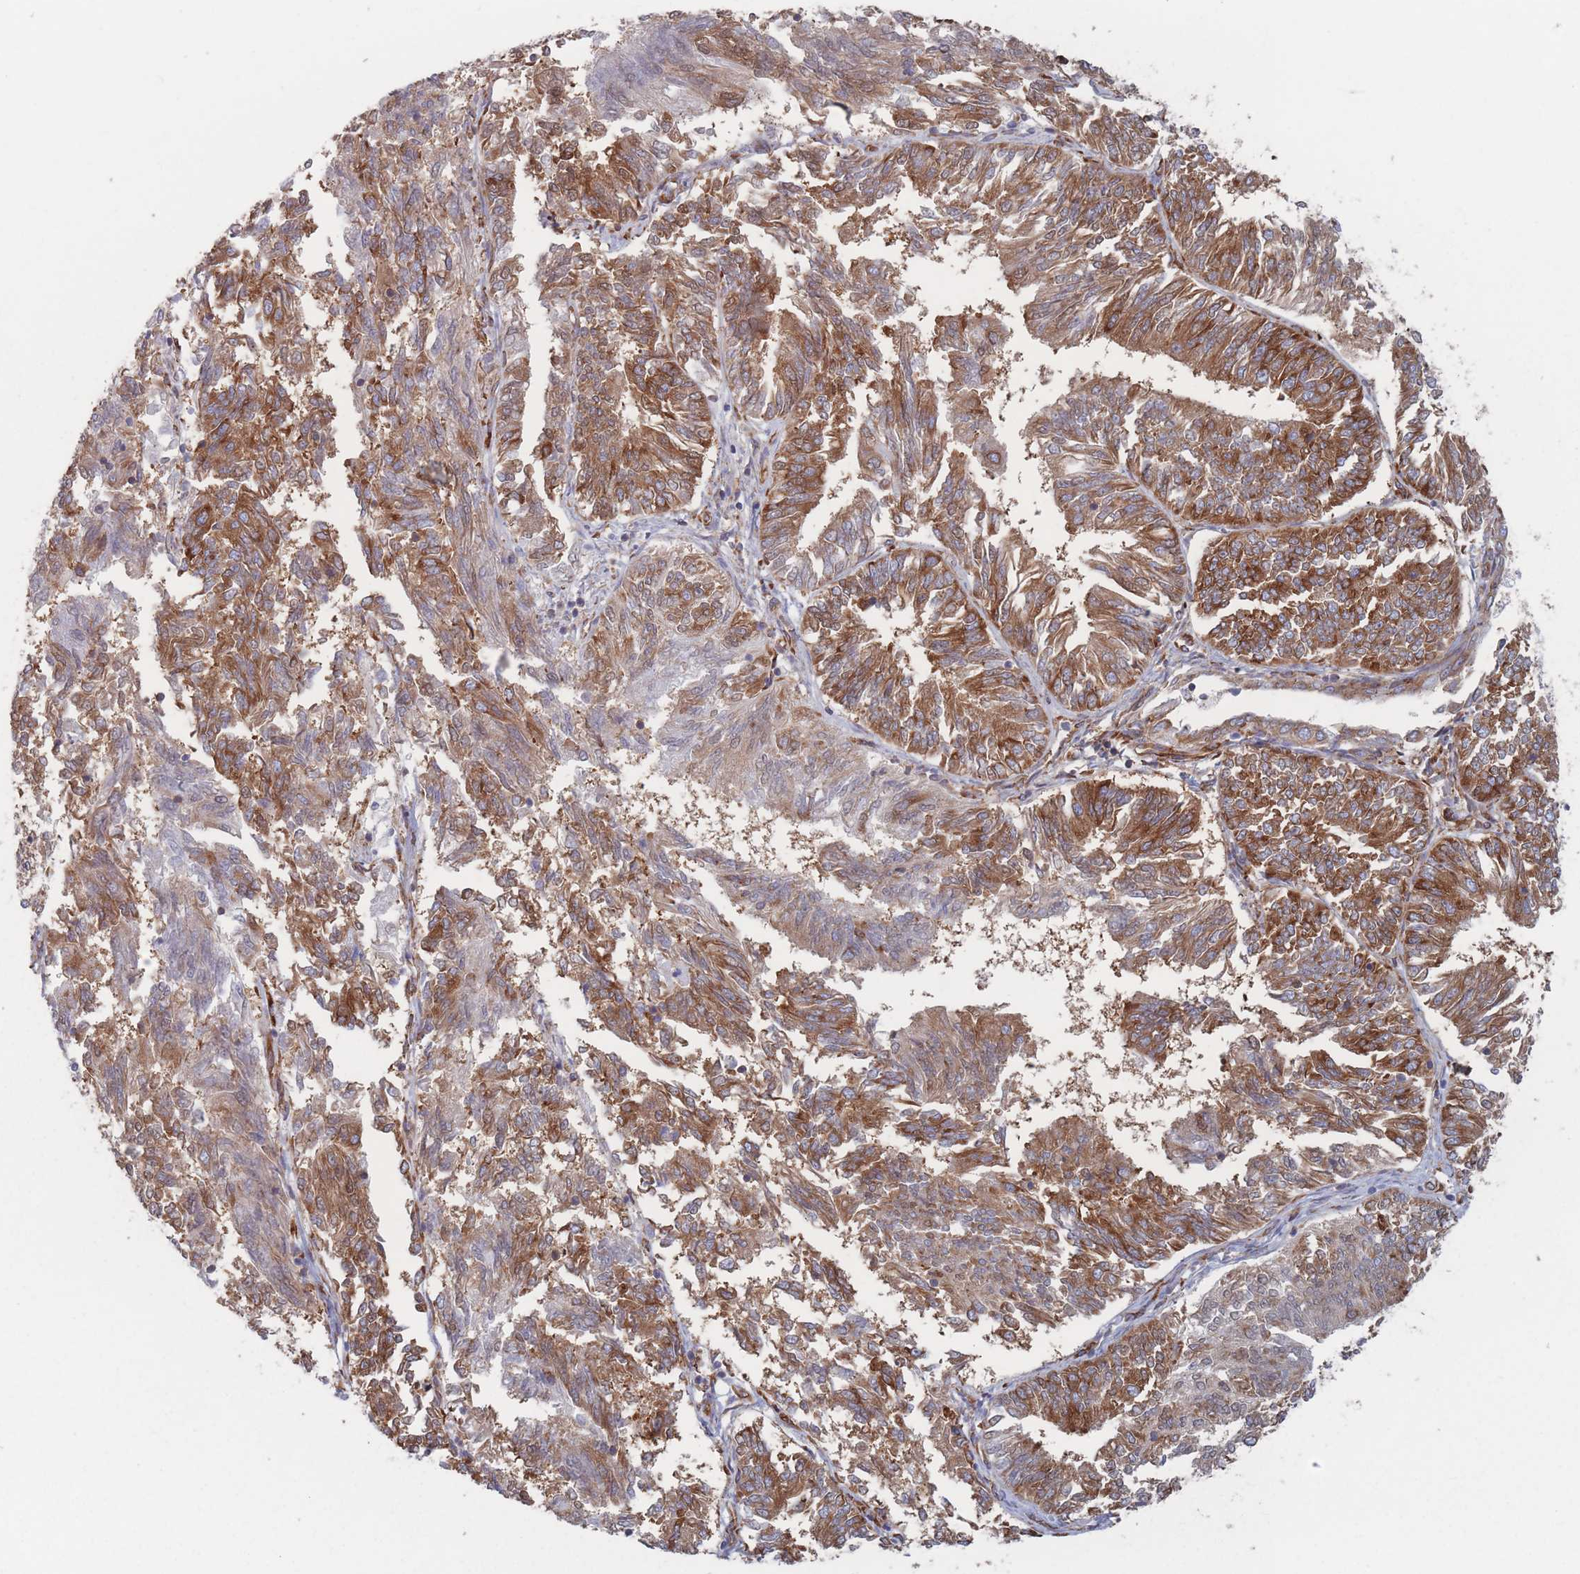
{"staining": {"intensity": "strong", "quantity": ">75%", "location": "cytoplasmic/membranous"}, "tissue": "endometrial cancer", "cell_type": "Tumor cells", "image_type": "cancer", "snomed": [{"axis": "morphology", "description": "Adenocarcinoma, NOS"}, {"axis": "topography", "description": "Endometrium"}], "caption": "The image reveals staining of endometrial adenocarcinoma, revealing strong cytoplasmic/membranous protein staining (brown color) within tumor cells.", "gene": "EEF1B2", "patient": {"sex": "female", "age": 58}}